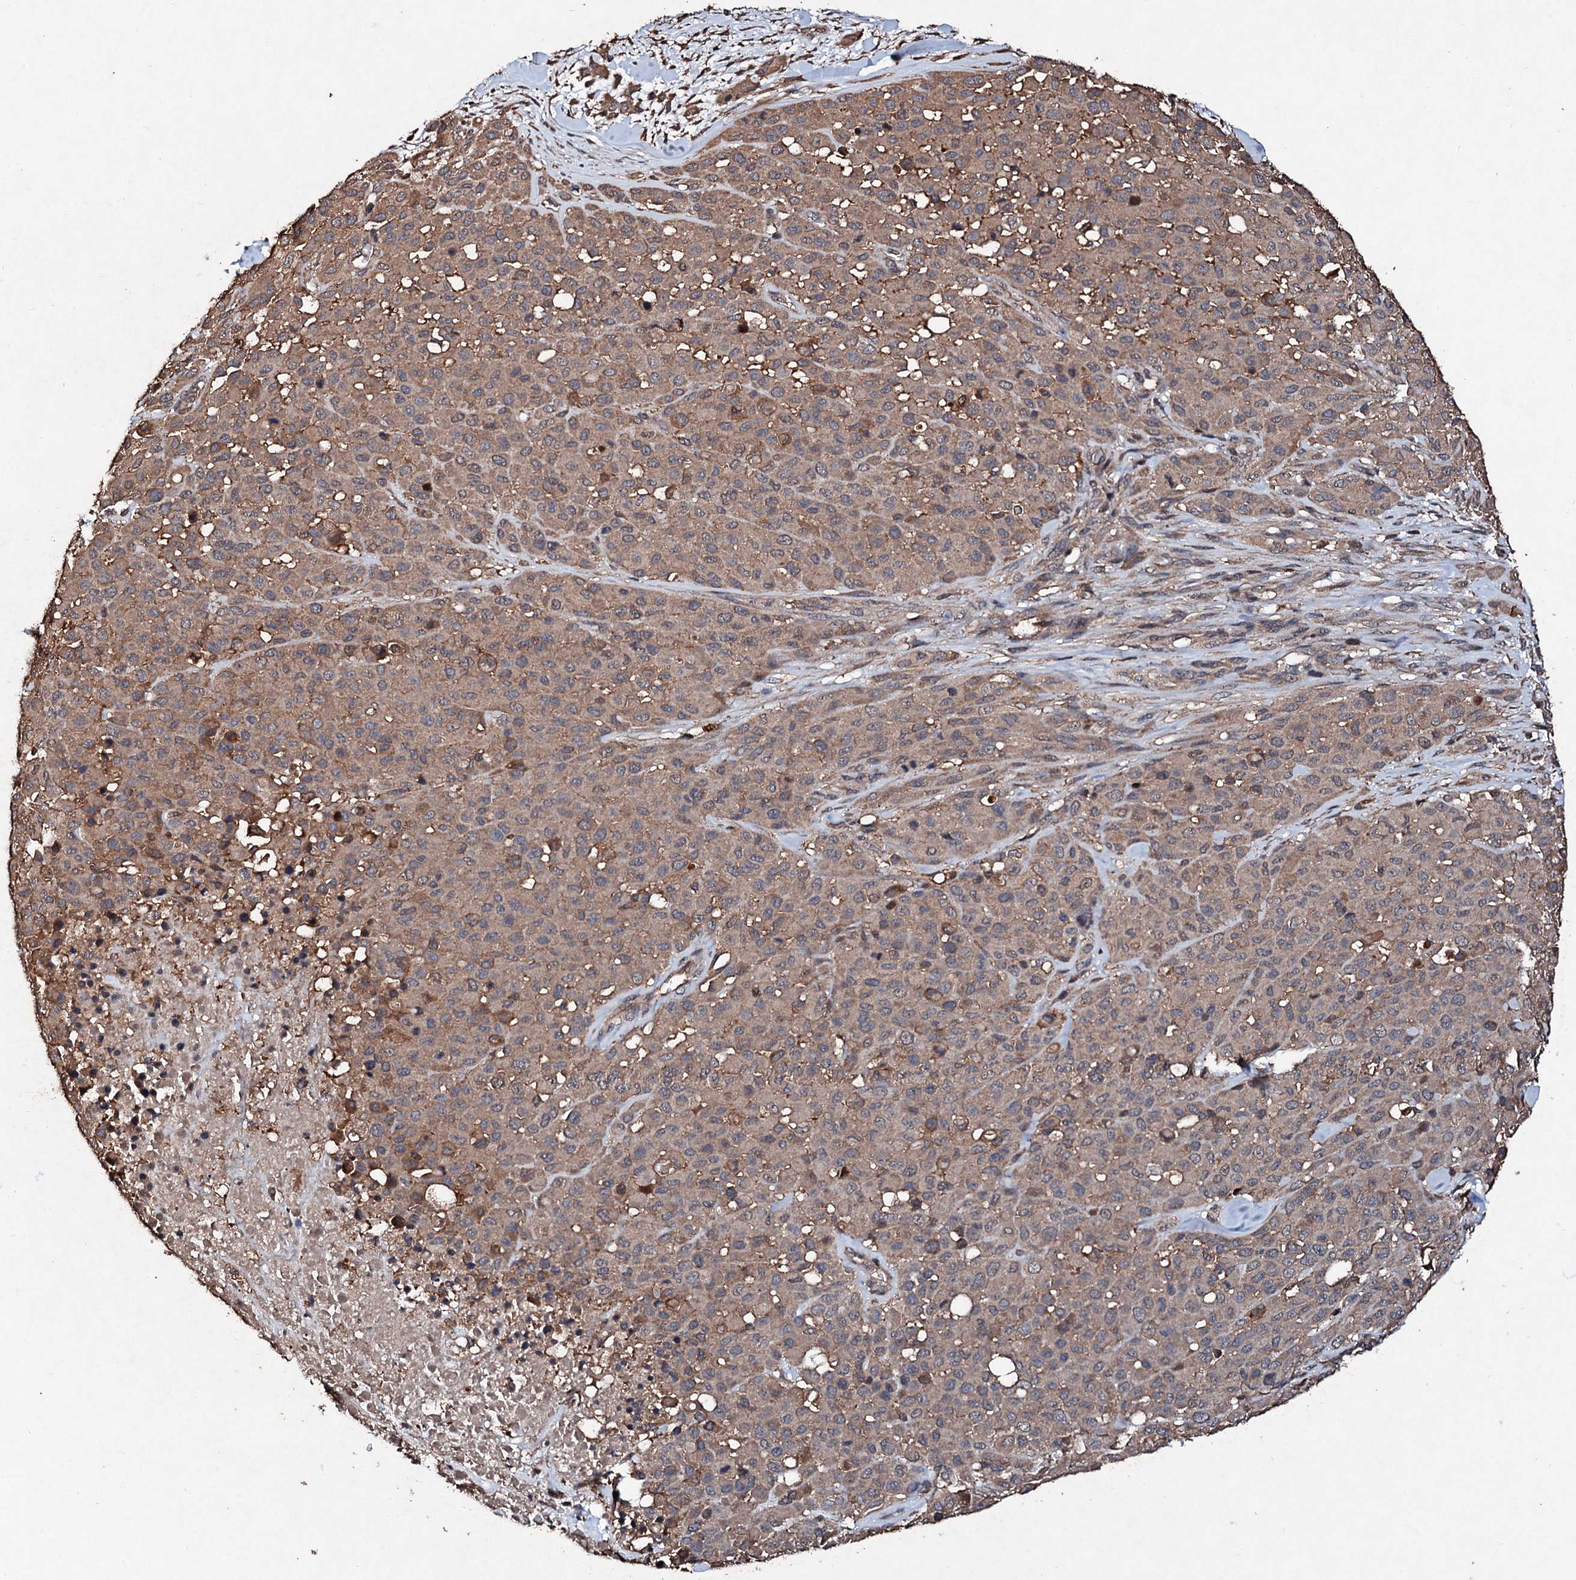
{"staining": {"intensity": "moderate", "quantity": ">75%", "location": "cytoplasmic/membranous"}, "tissue": "melanoma", "cell_type": "Tumor cells", "image_type": "cancer", "snomed": [{"axis": "morphology", "description": "Malignant melanoma, Metastatic site"}, {"axis": "topography", "description": "Skin"}], "caption": "Malignant melanoma (metastatic site) stained for a protein shows moderate cytoplasmic/membranous positivity in tumor cells. (Brightfield microscopy of DAB IHC at high magnification).", "gene": "KERA", "patient": {"sex": "female", "age": 81}}